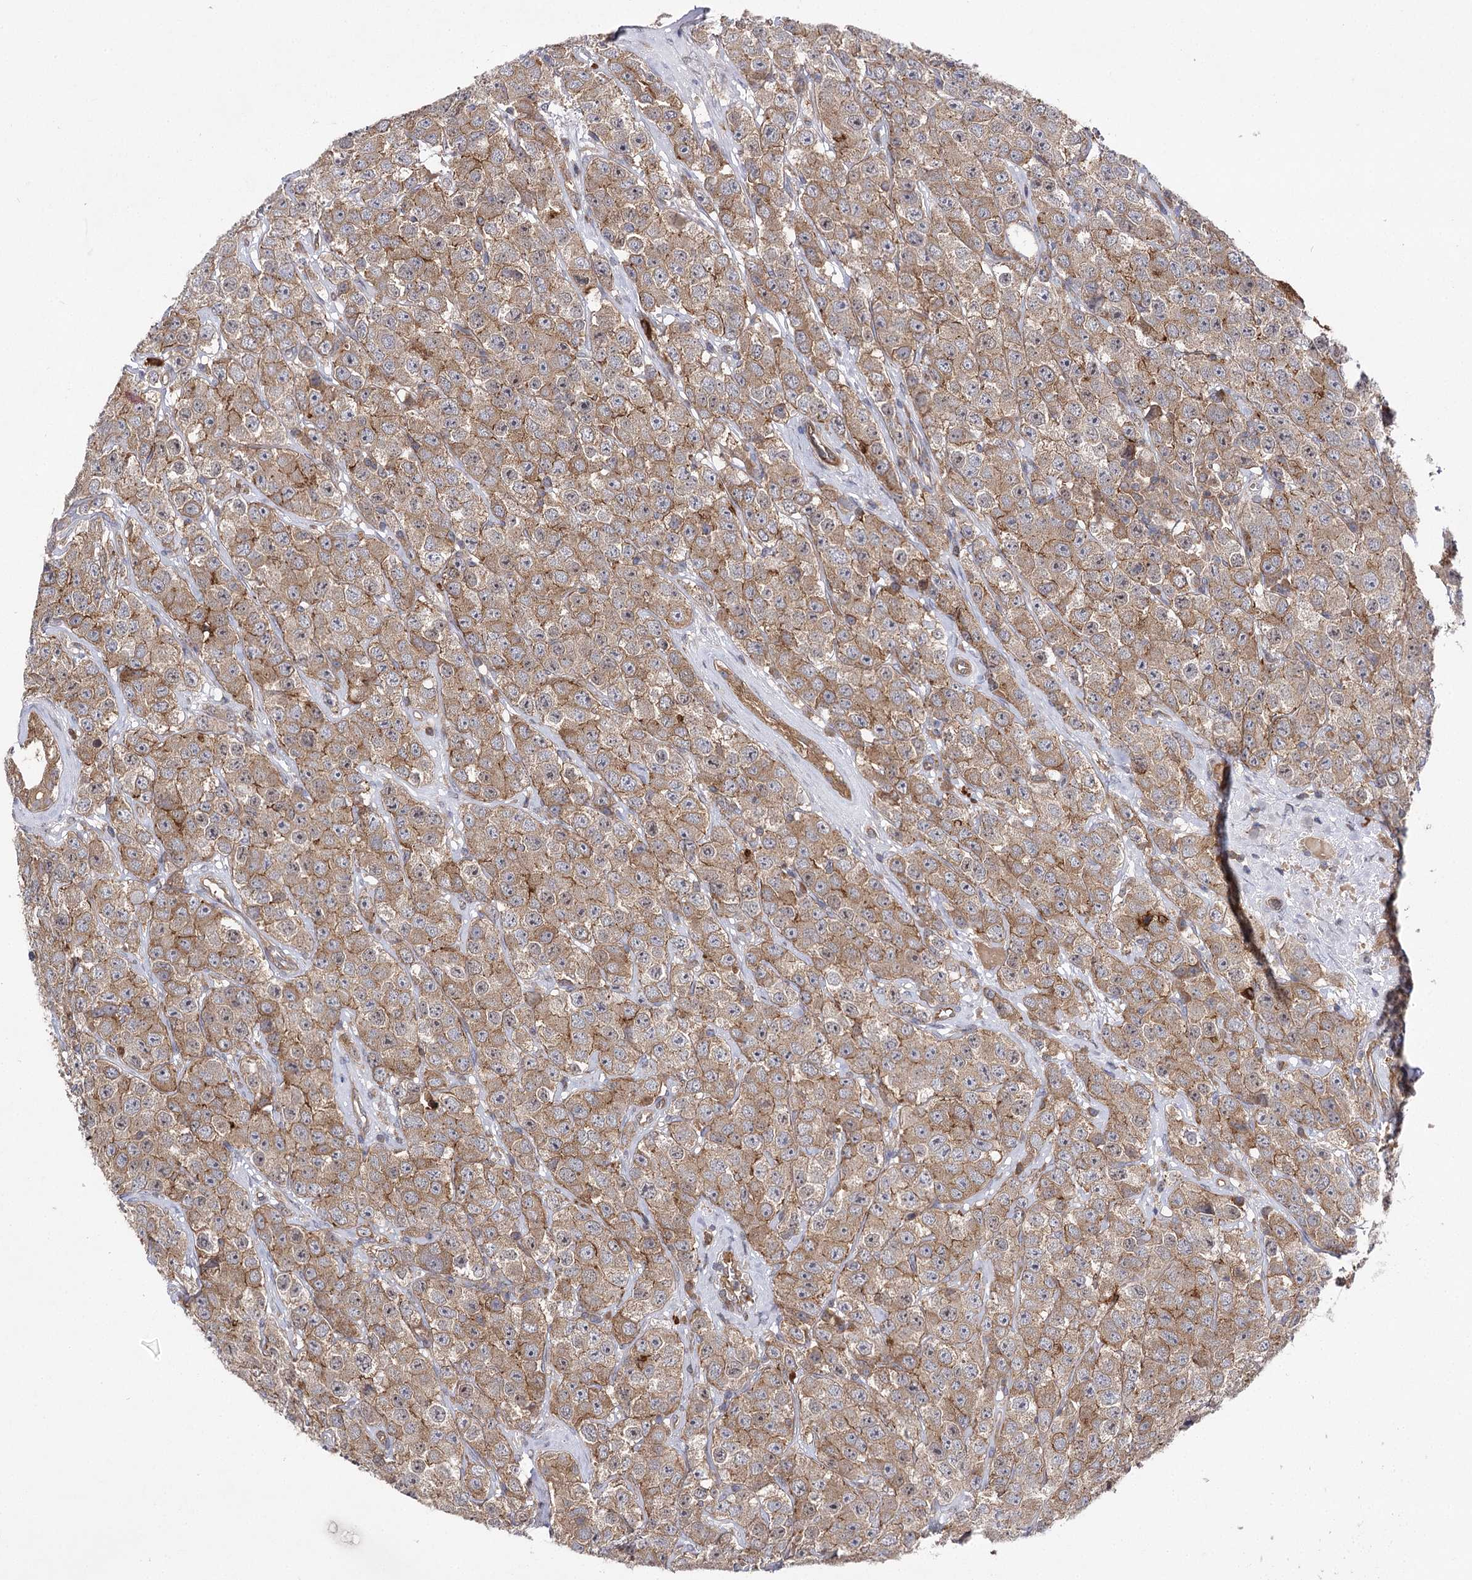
{"staining": {"intensity": "moderate", "quantity": ">75%", "location": "cytoplasmic/membranous"}, "tissue": "testis cancer", "cell_type": "Tumor cells", "image_type": "cancer", "snomed": [{"axis": "morphology", "description": "Seminoma, NOS"}, {"axis": "topography", "description": "Testis"}], "caption": "Protein positivity by immunohistochemistry shows moderate cytoplasmic/membranous staining in about >75% of tumor cells in testis seminoma. (IHC, brightfield microscopy, high magnification).", "gene": "BCR", "patient": {"sex": "male", "age": 28}}